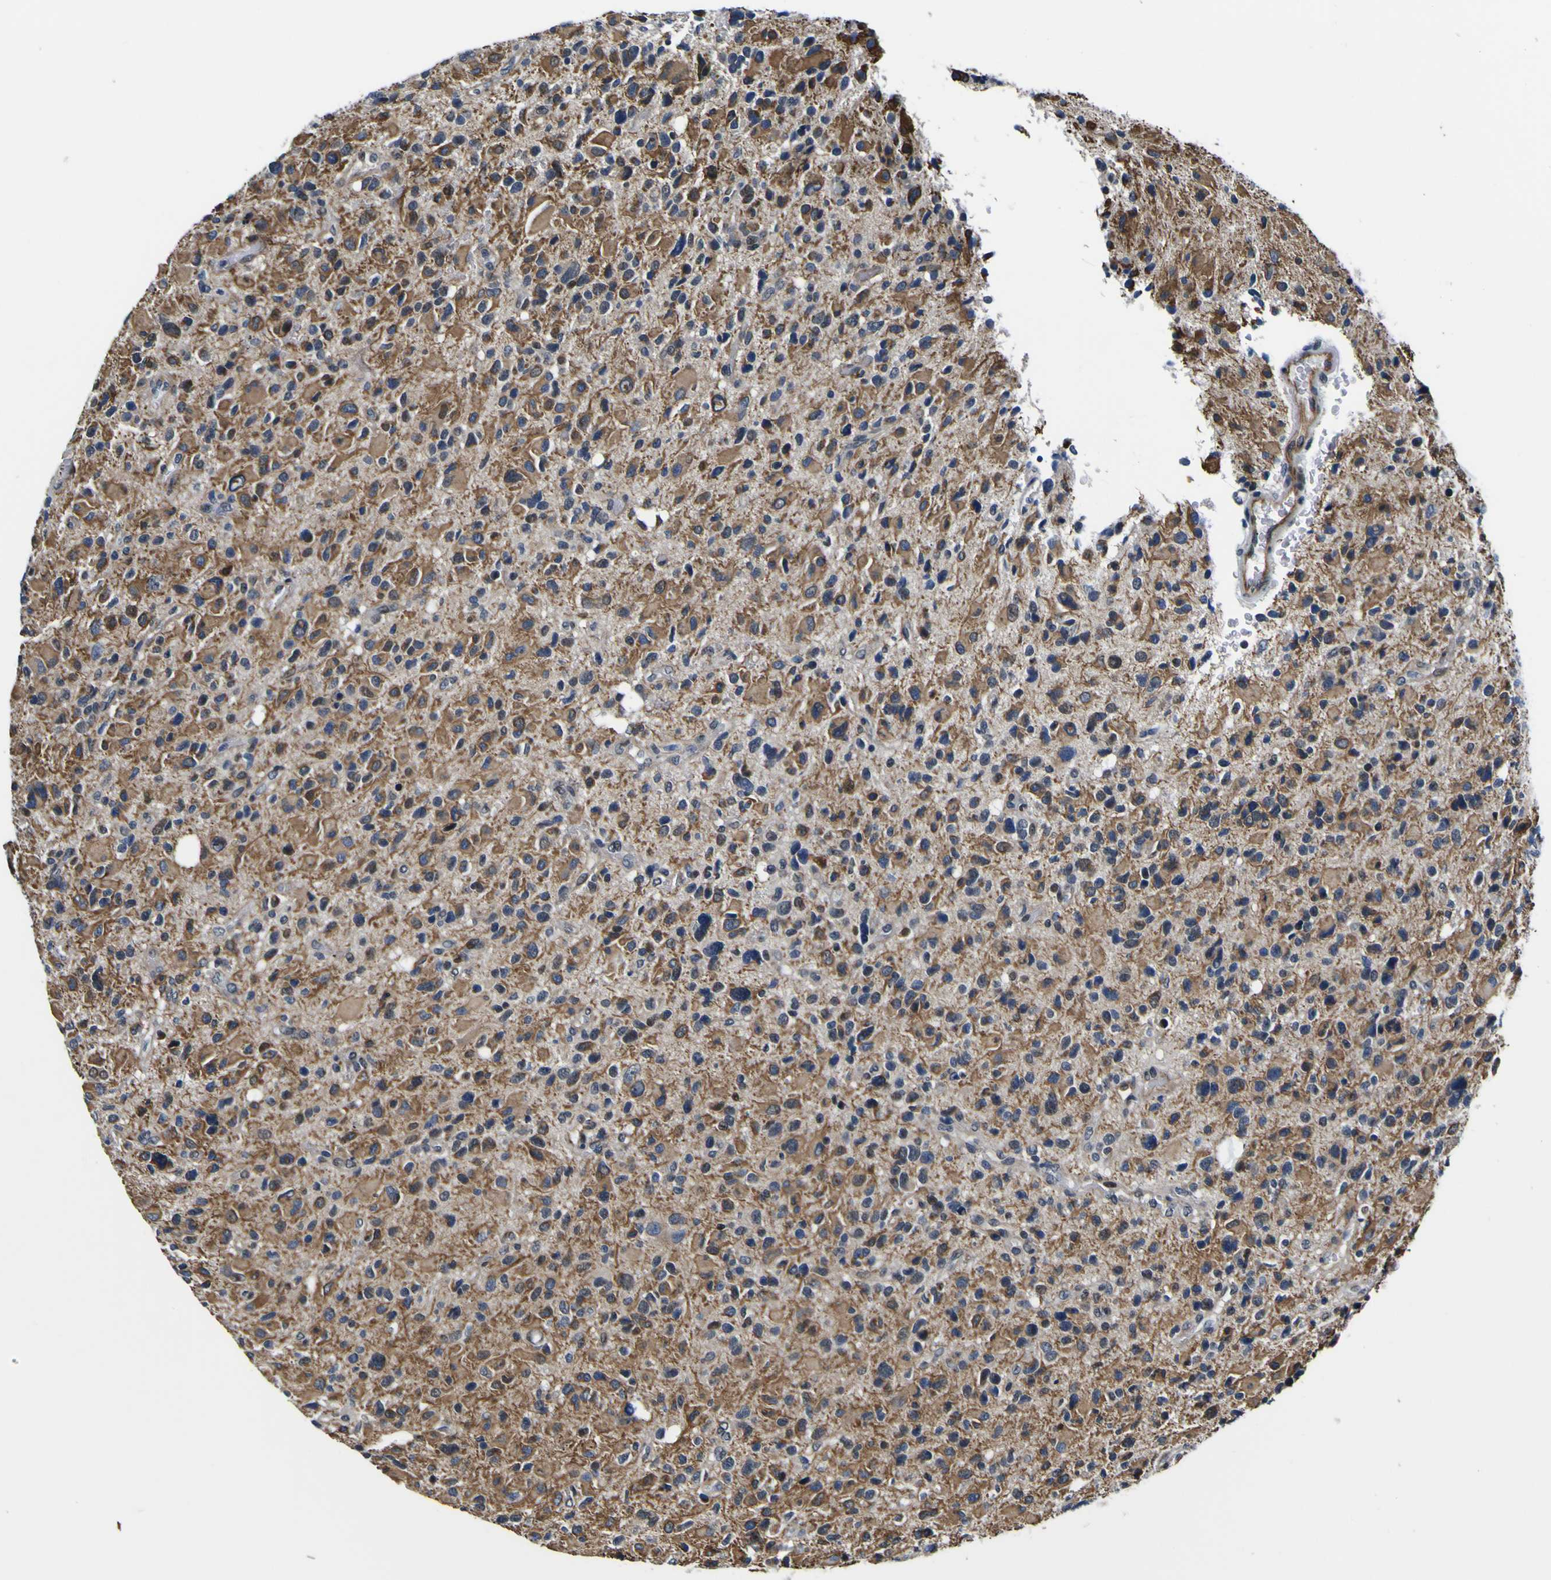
{"staining": {"intensity": "moderate", "quantity": "25%-75%", "location": "cytoplasmic/membranous"}, "tissue": "glioma", "cell_type": "Tumor cells", "image_type": "cancer", "snomed": [{"axis": "morphology", "description": "Glioma, malignant, High grade"}, {"axis": "topography", "description": "Brain"}], "caption": "Approximately 25%-75% of tumor cells in human malignant glioma (high-grade) reveal moderate cytoplasmic/membranous protein staining as visualized by brown immunohistochemical staining.", "gene": "POSTN", "patient": {"sex": "male", "age": 48}}